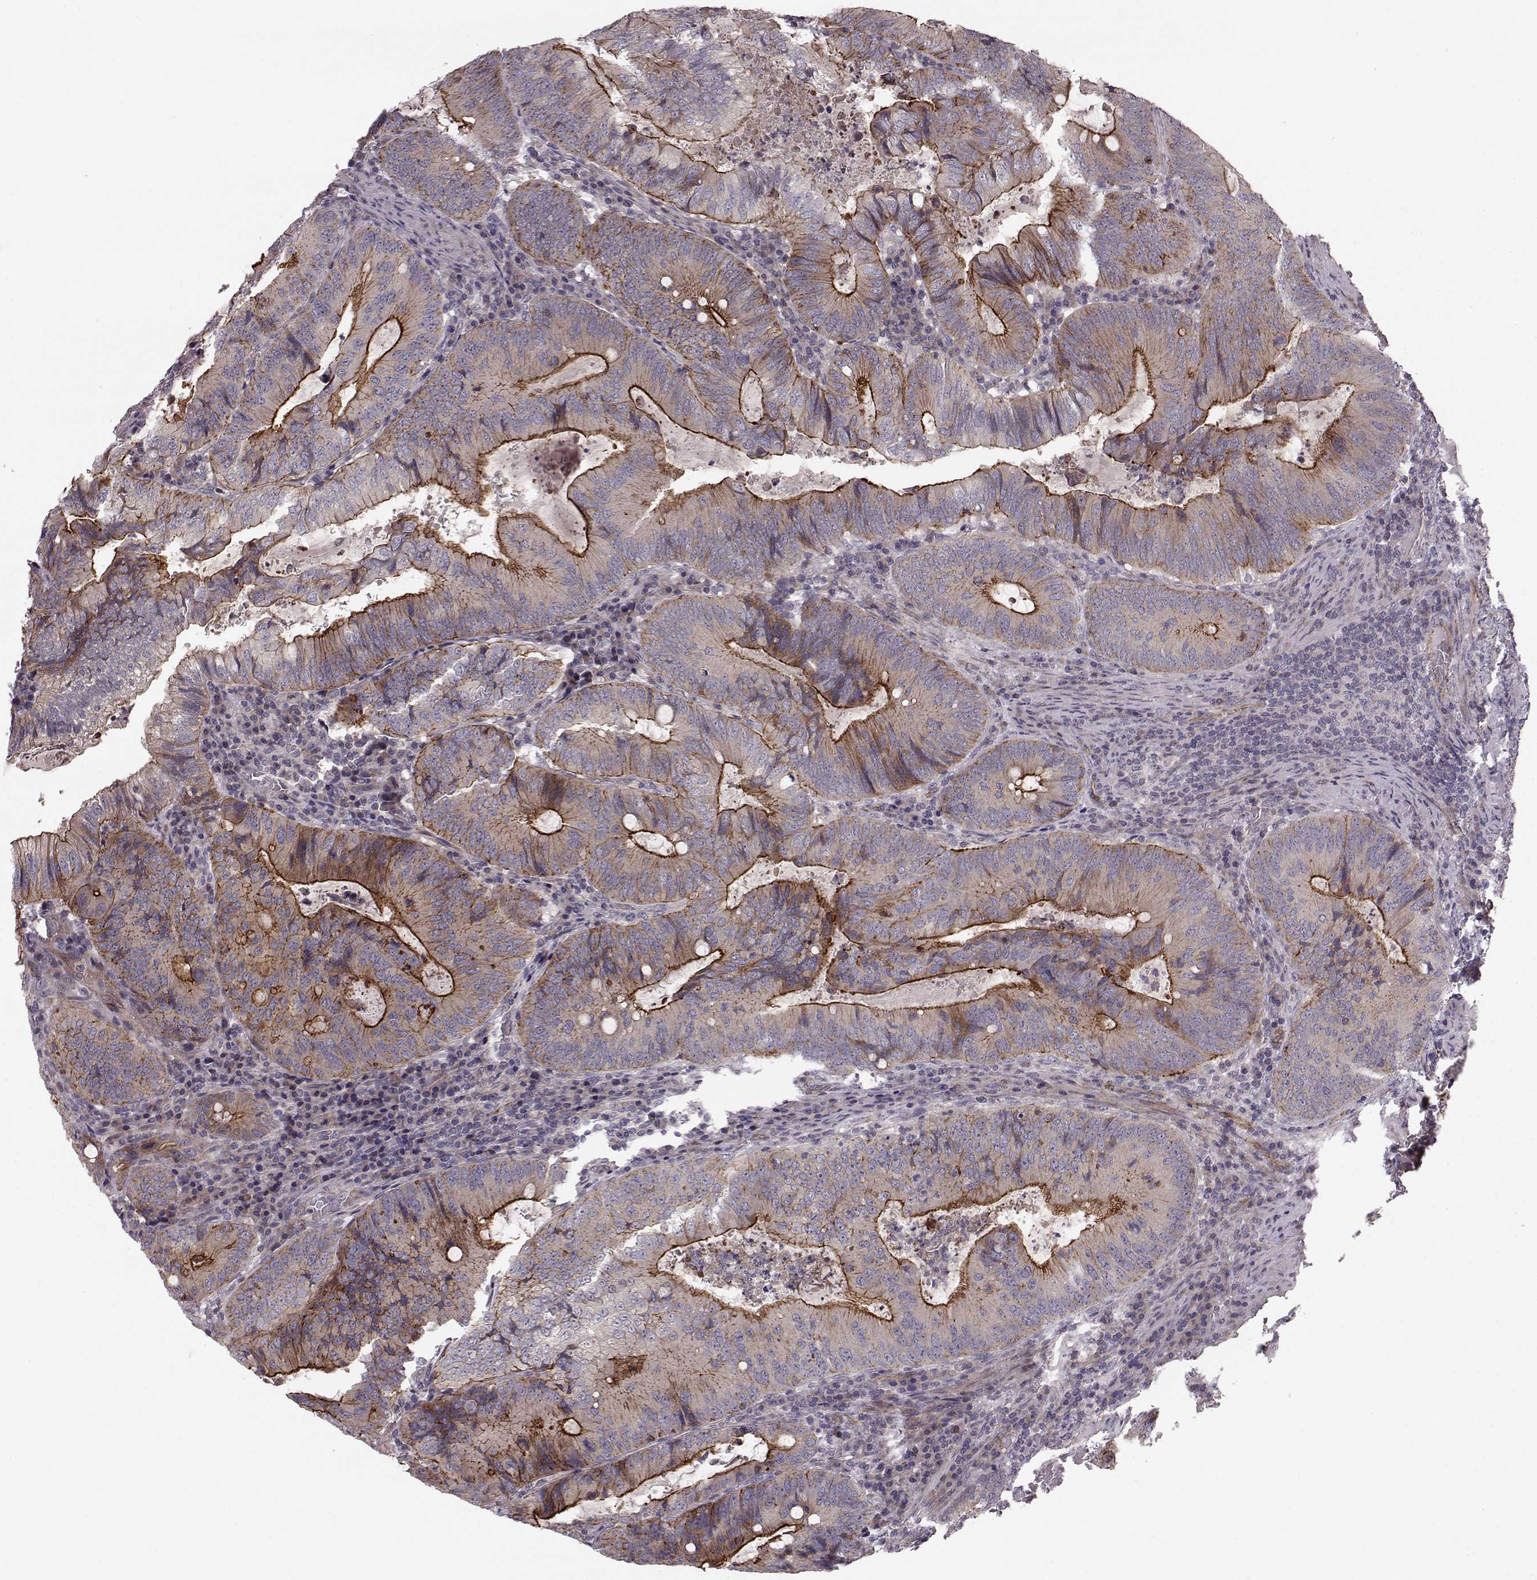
{"staining": {"intensity": "strong", "quantity": "25%-75%", "location": "cytoplasmic/membranous"}, "tissue": "colorectal cancer", "cell_type": "Tumor cells", "image_type": "cancer", "snomed": [{"axis": "morphology", "description": "Adenocarcinoma, NOS"}, {"axis": "topography", "description": "Colon"}], "caption": "Immunohistochemical staining of colorectal adenocarcinoma displays high levels of strong cytoplasmic/membranous expression in about 25%-75% of tumor cells. The staining was performed using DAB (3,3'-diaminobenzidine) to visualize the protein expression in brown, while the nuclei were stained in blue with hematoxylin (Magnification: 20x).", "gene": "SLC22A18", "patient": {"sex": "male", "age": 67}}